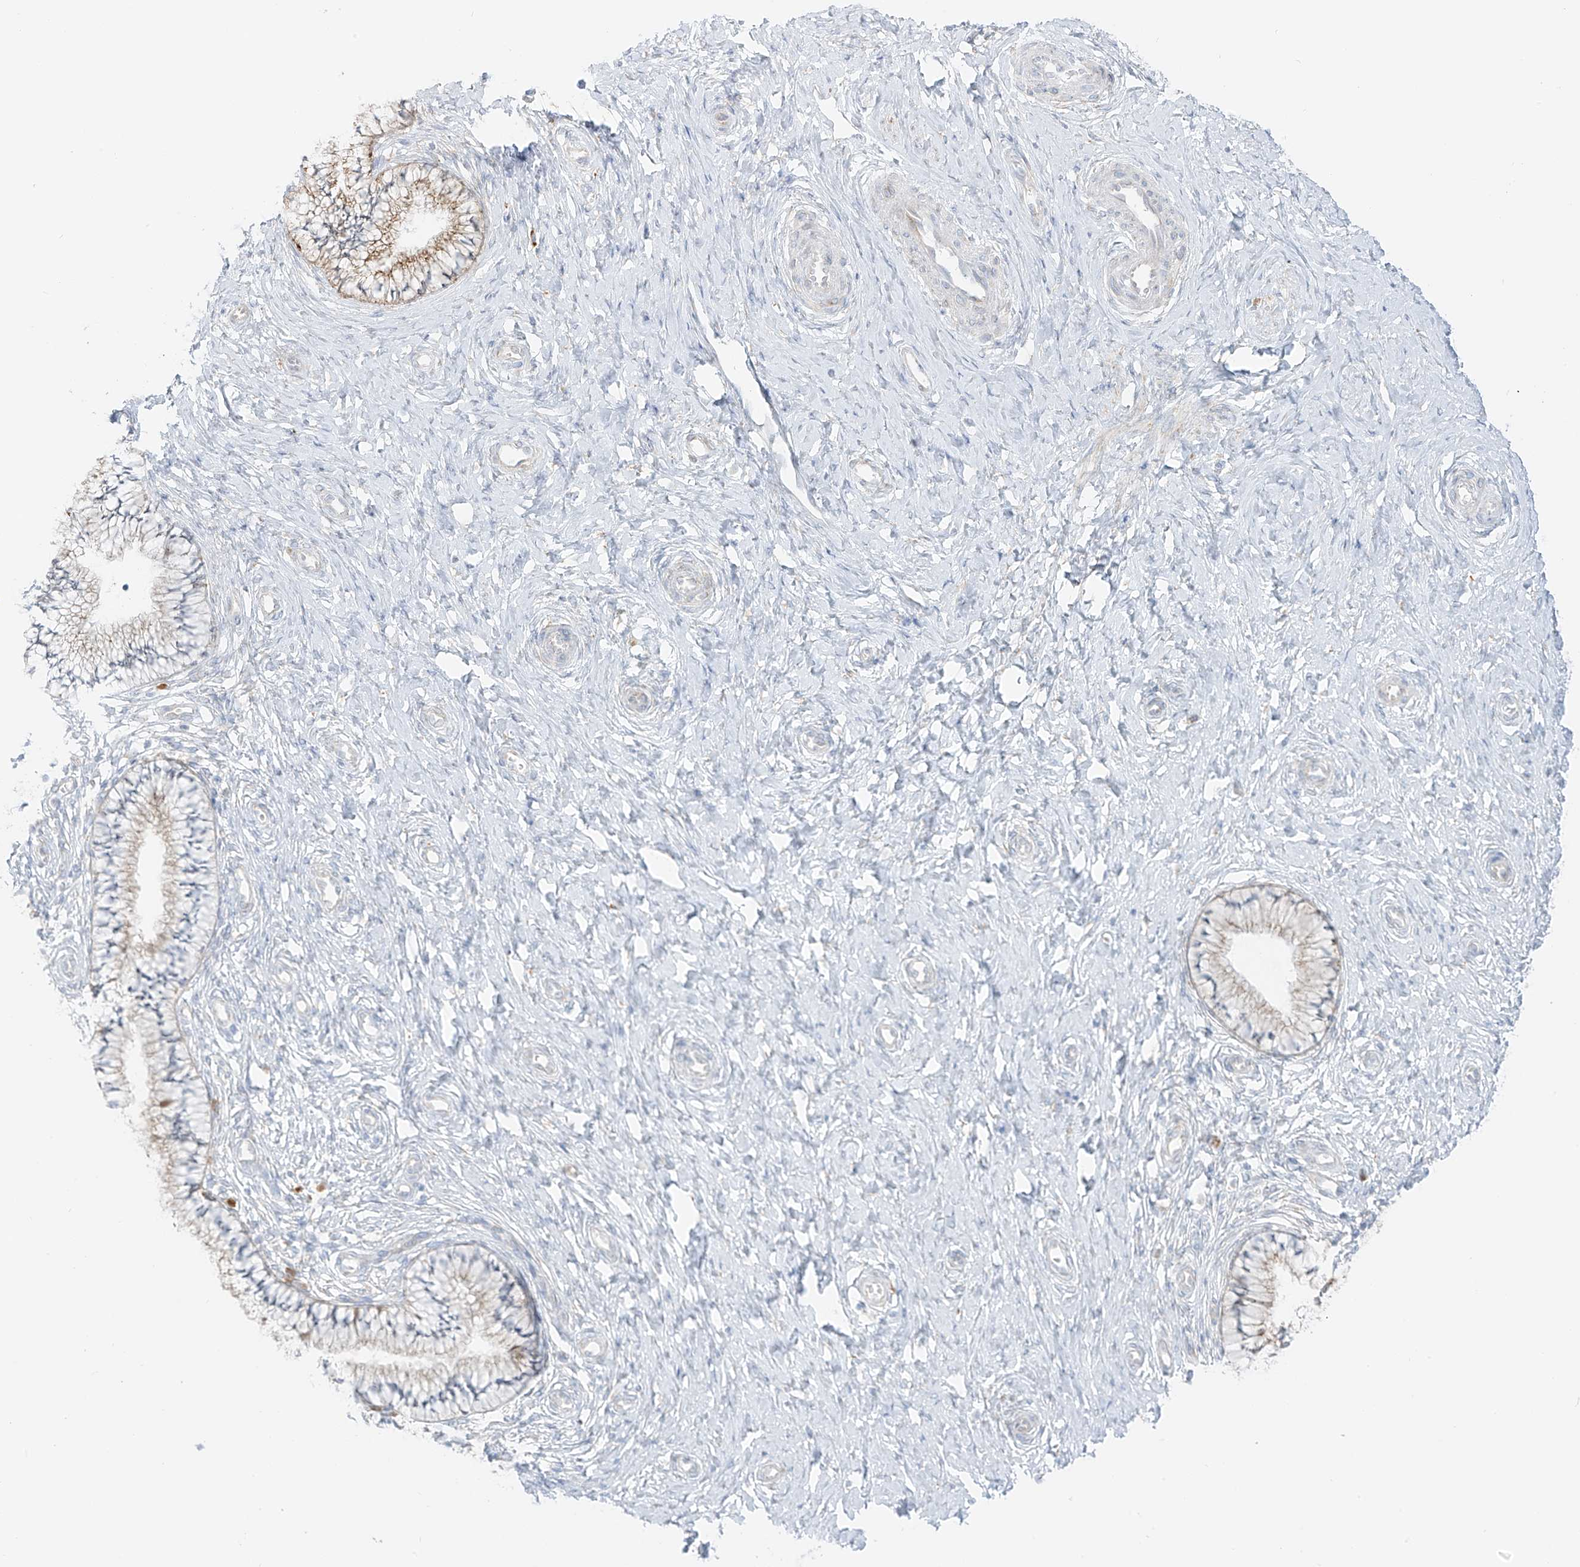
{"staining": {"intensity": "weak", "quantity": "25%-75%", "location": "cytoplasmic/membranous"}, "tissue": "cervix", "cell_type": "Glandular cells", "image_type": "normal", "snomed": [{"axis": "morphology", "description": "Normal tissue, NOS"}, {"axis": "topography", "description": "Cervix"}], "caption": "Glandular cells show low levels of weak cytoplasmic/membranous staining in about 25%-75% of cells in normal cervix.", "gene": "LRRC59", "patient": {"sex": "female", "age": 36}}